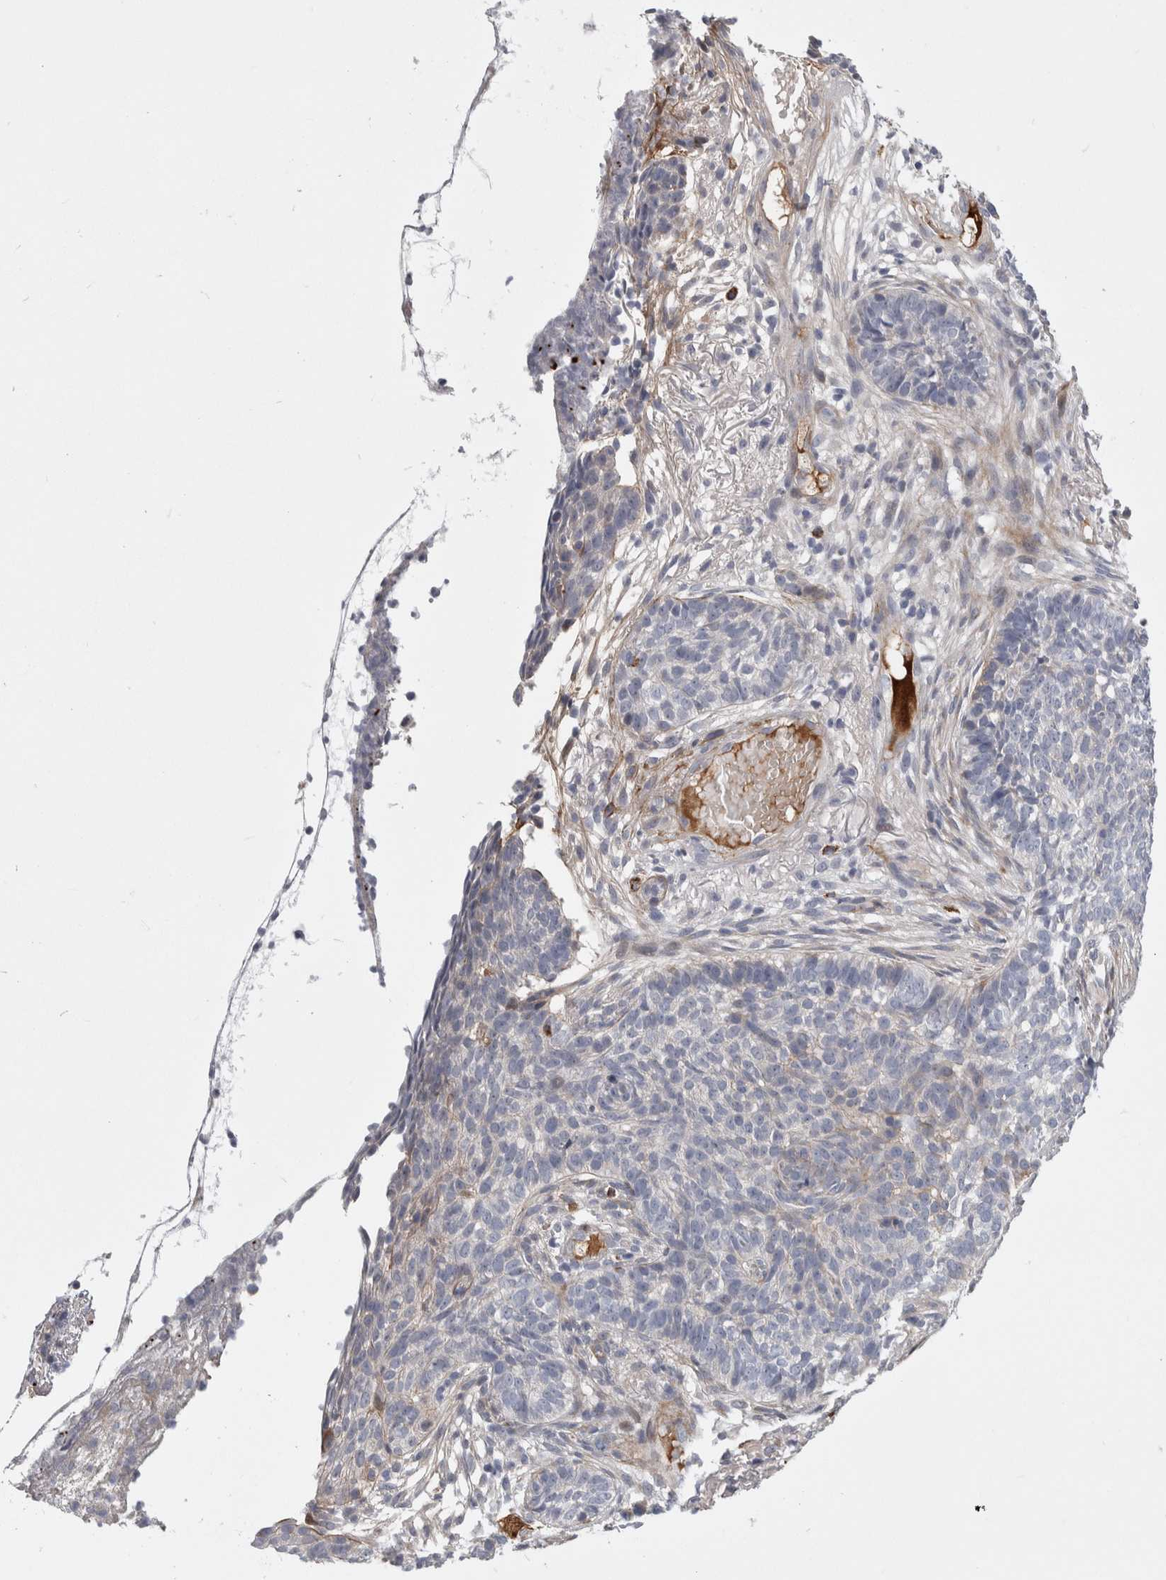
{"staining": {"intensity": "negative", "quantity": "none", "location": "none"}, "tissue": "skin cancer", "cell_type": "Tumor cells", "image_type": "cancer", "snomed": [{"axis": "morphology", "description": "Basal cell carcinoma"}, {"axis": "topography", "description": "Skin"}], "caption": "An IHC photomicrograph of skin cancer is shown. There is no staining in tumor cells of skin cancer. The staining is performed using DAB (3,3'-diaminobenzidine) brown chromogen with nuclei counter-stained in using hematoxylin.", "gene": "PSMG3", "patient": {"sex": "male", "age": 85}}